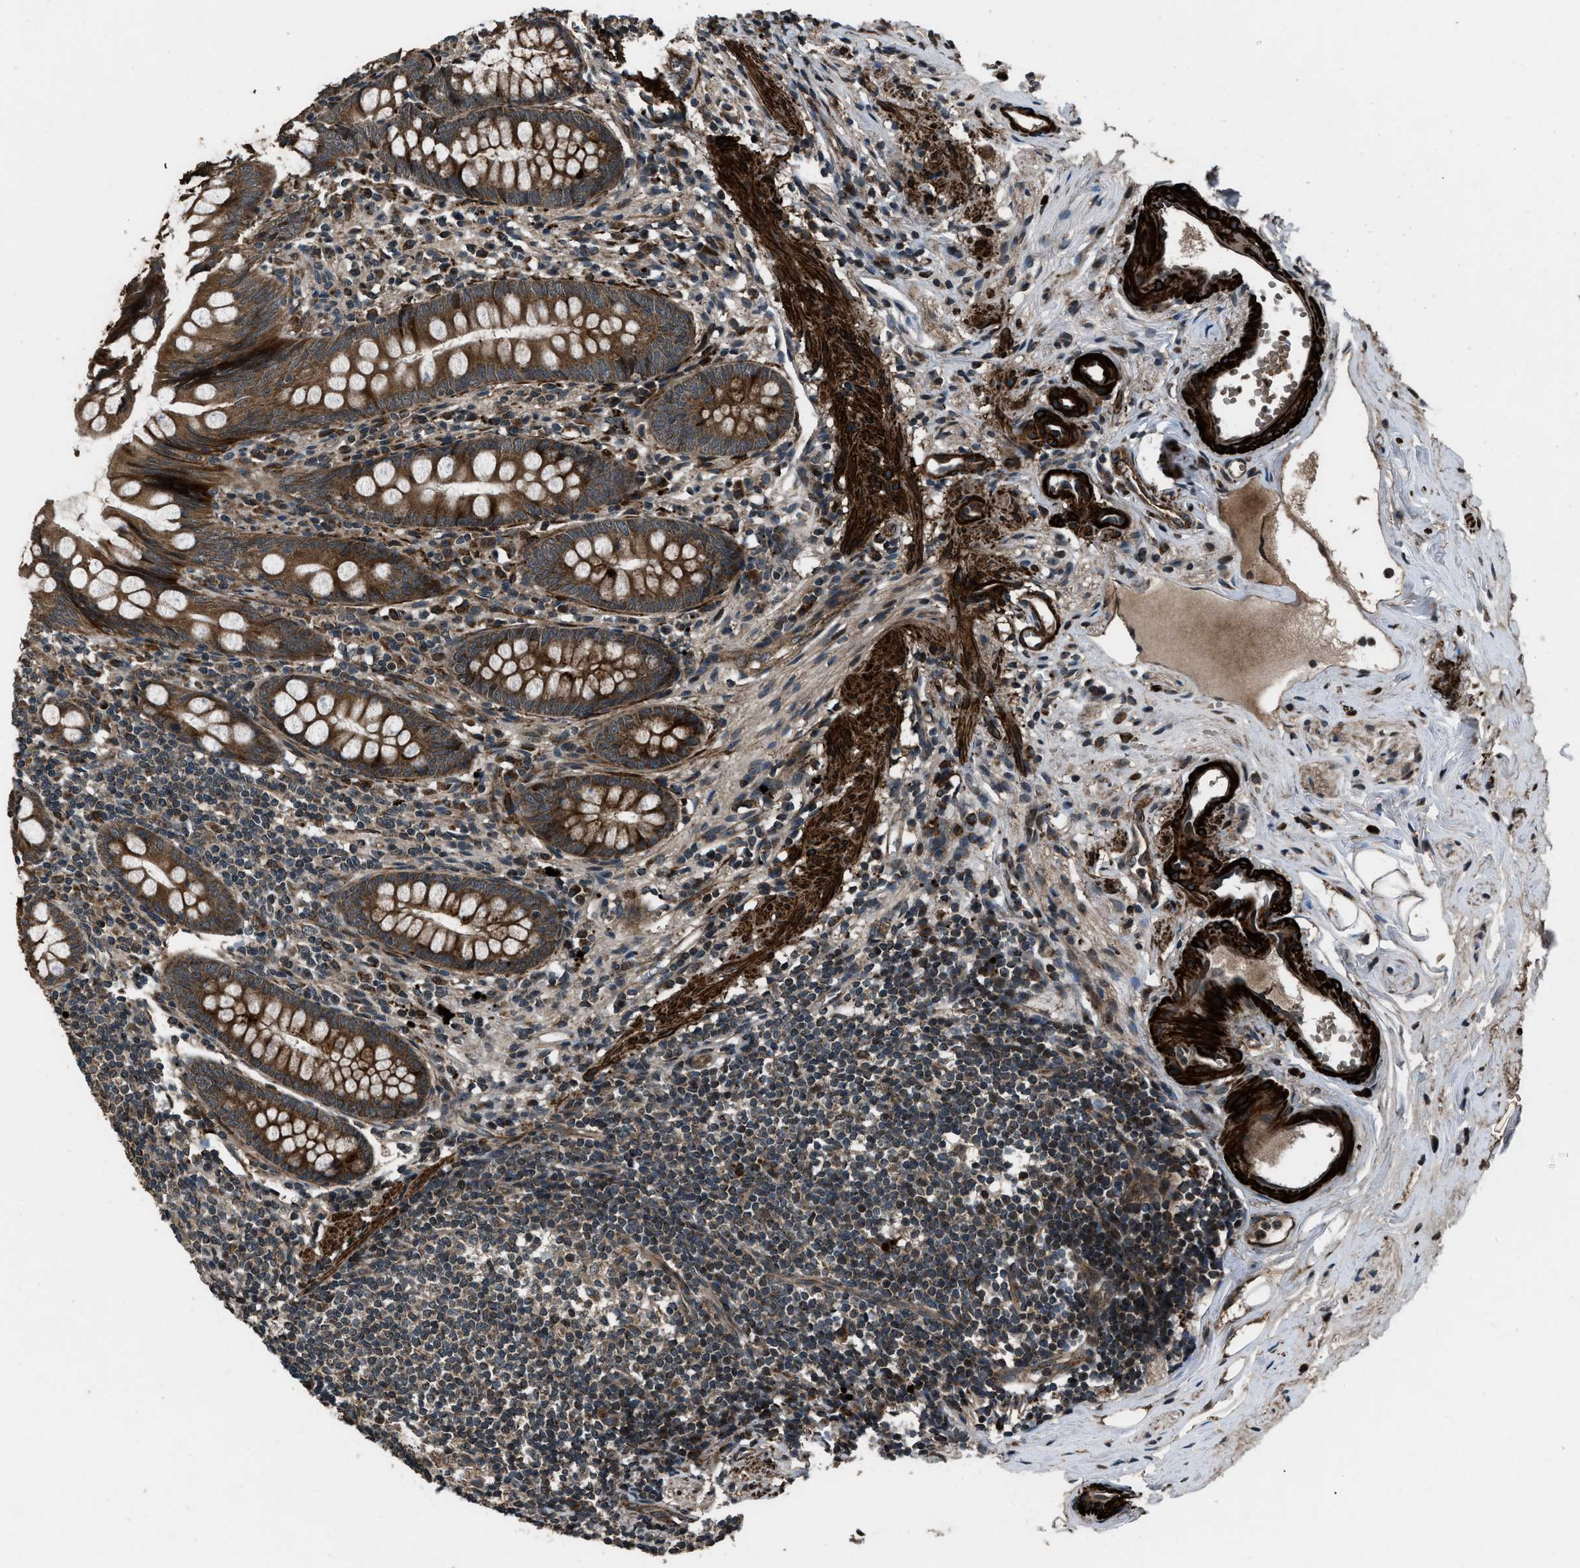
{"staining": {"intensity": "strong", "quantity": ">75%", "location": "cytoplasmic/membranous"}, "tissue": "appendix", "cell_type": "Glandular cells", "image_type": "normal", "snomed": [{"axis": "morphology", "description": "Normal tissue, NOS"}, {"axis": "topography", "description": "Appendix"}], "caption": "Protein expression analysis of unremarkable human appendix reveals strong cytoplasmic/membranous expression in about >75% of glandular cells. The protein of interest is shown in brown color, while the nuclei are stained blue.", "gene": "IRAK4", "patient": {"sex": "female", "age": 77}}